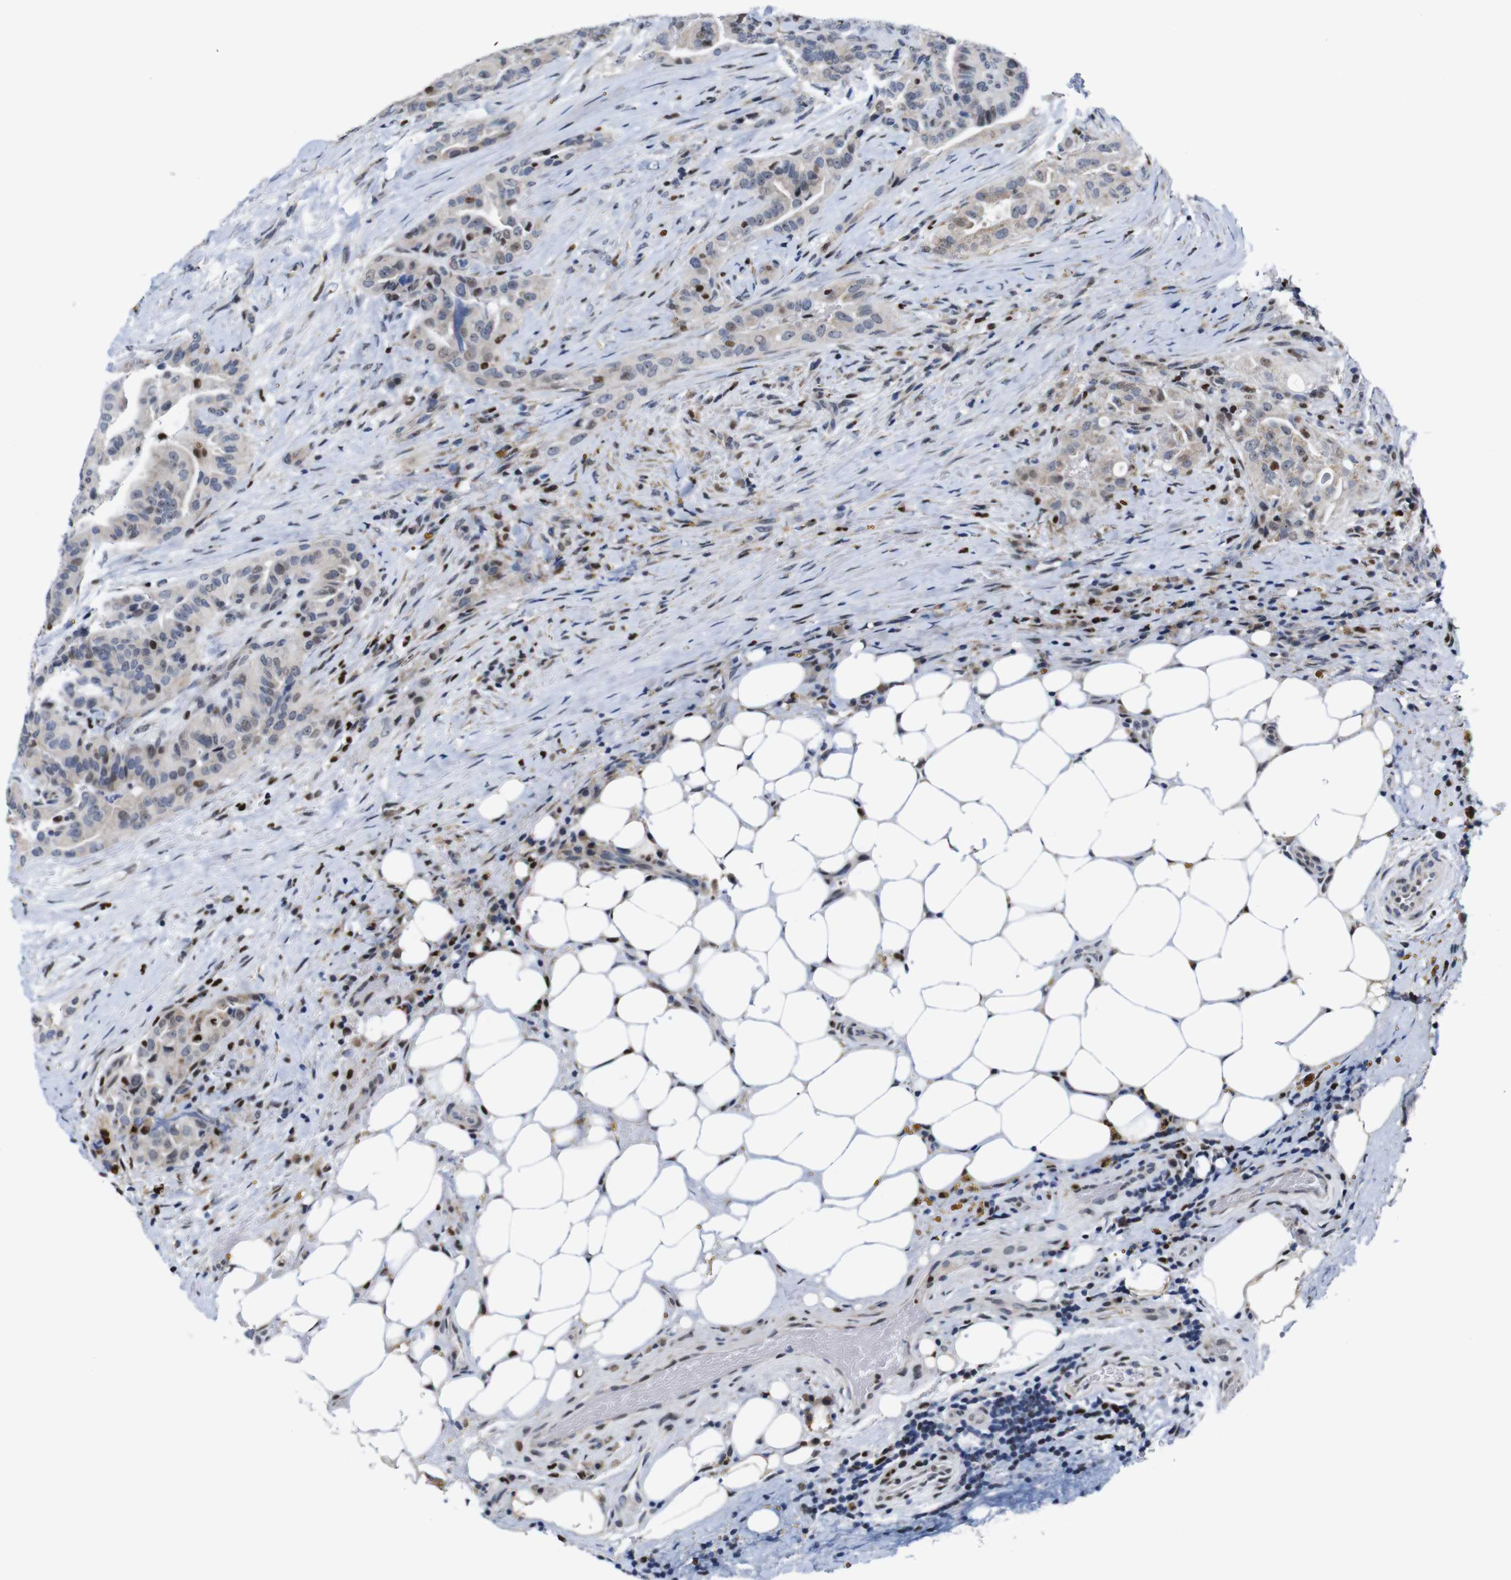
{"staining": {"intensity": "weak", "quantity": "<25%", "location": "nuclear"}, "tissue": "thyroid cancer", "cell_type": "Tumor cells", "image_type": "cancer", "snomed": [{"axis": "morphology", "description": "Papillary adenocarcinoma, NOS"}, {"axis": "topography", "description": "Thyroid gland"}], "caption": "The photomicrograph reveals no staining of tumor cells in papillary adenocarcinoma (thyroid).", "gene": "GATA6", "patient": {"sex": "male", "age": 77}}